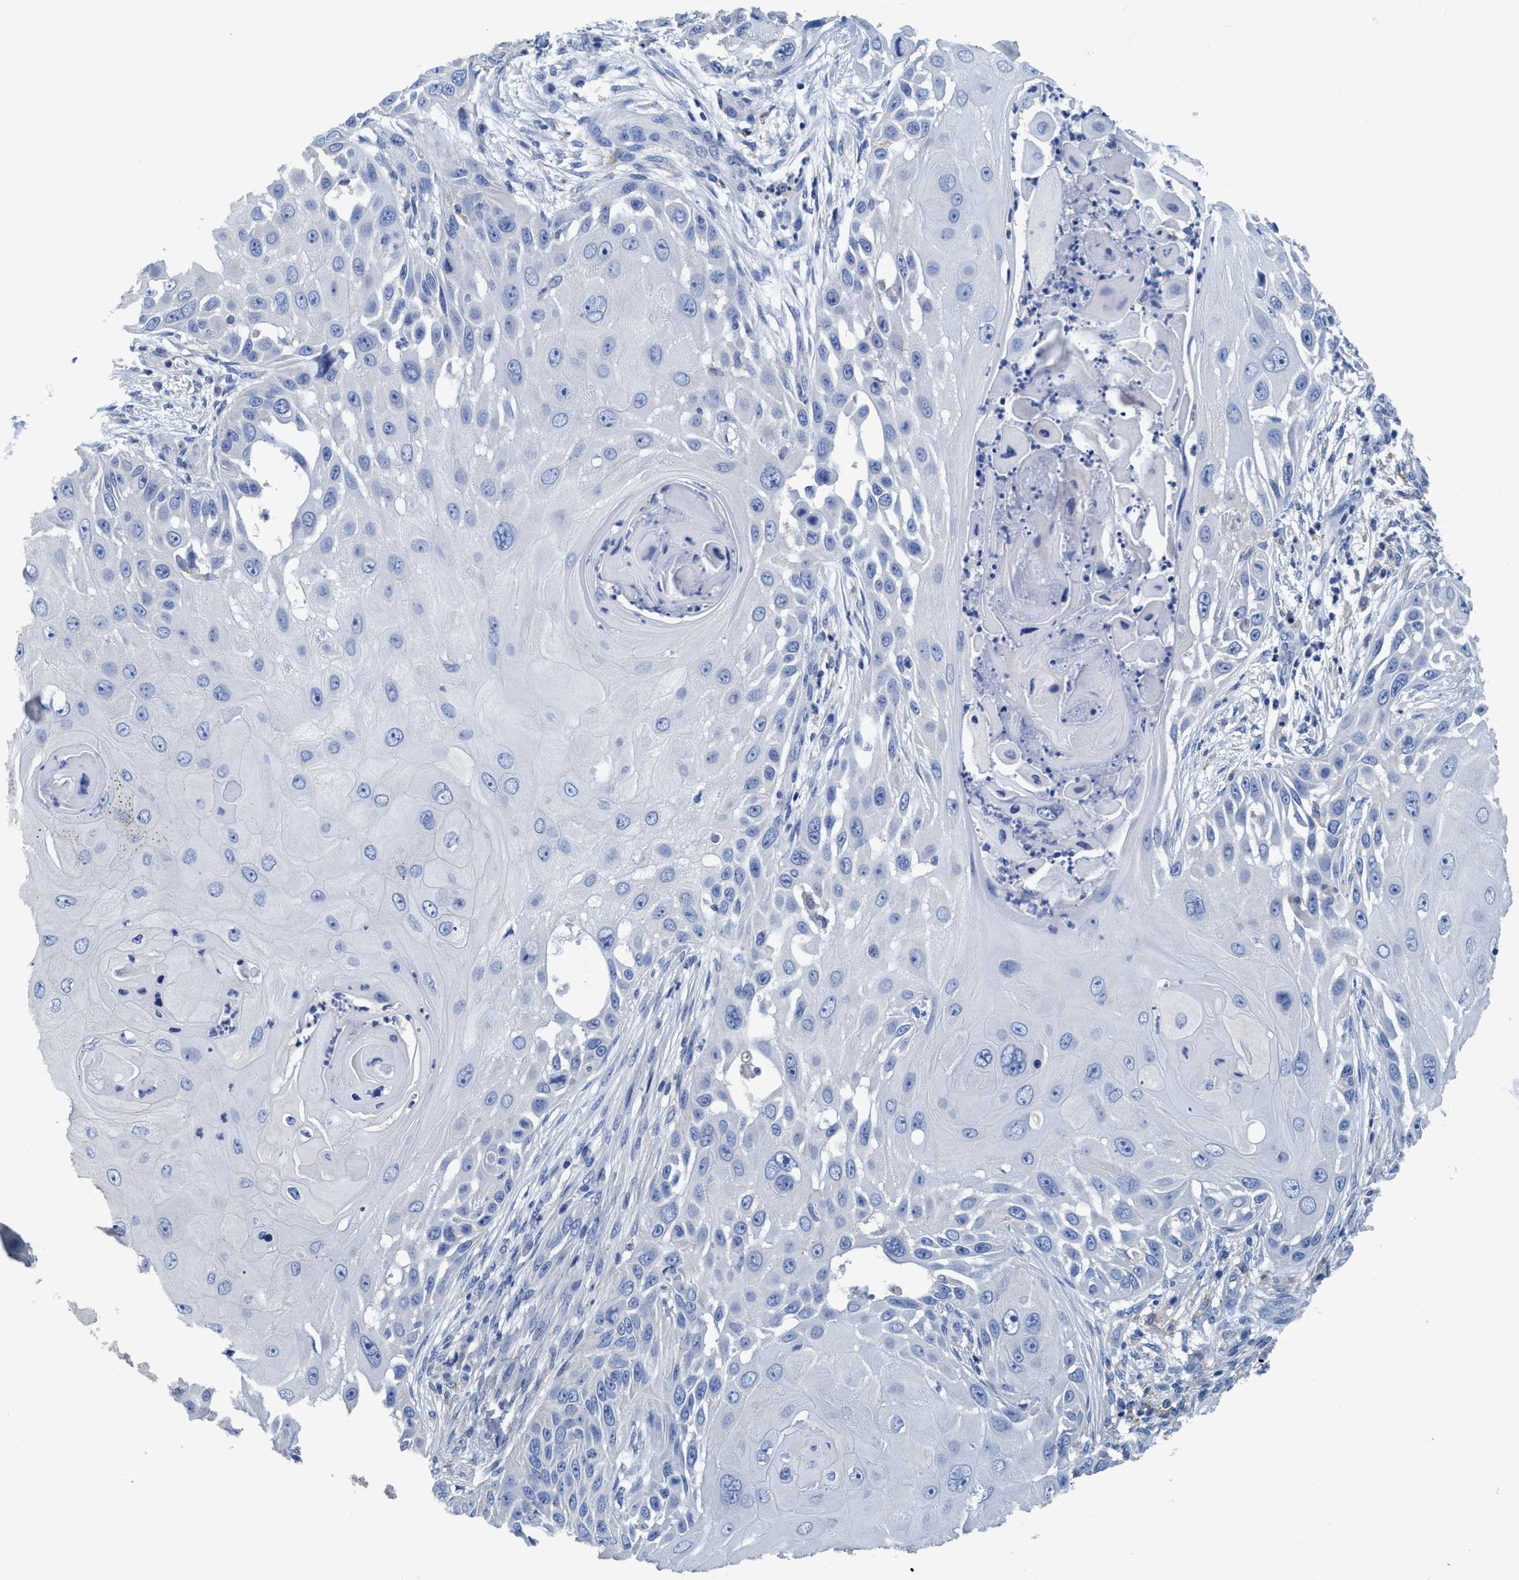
{"staining": {"intensity": "negative", "quantity": "none", "location": "none"}, "tissue": "skin cancer", "cell_type": "Tumor cells", "image_type": "cancer", "snomed": [{"axis": "morphology", "description": "Squamous cell carcinoma, NOS"}, {"axis": "topography", "description": "Skin"}], "caption": "Photomicrograph shows no significant protein positivity in tumor cells of squamous cell carcinoma (skin). (Brightfield microscopy of DAB (3,3'-diaminobenzidine) immunohistochemistry at high magnification).", "gene": "DNAI1", "patient": {"sex": "female", "age": 44}}